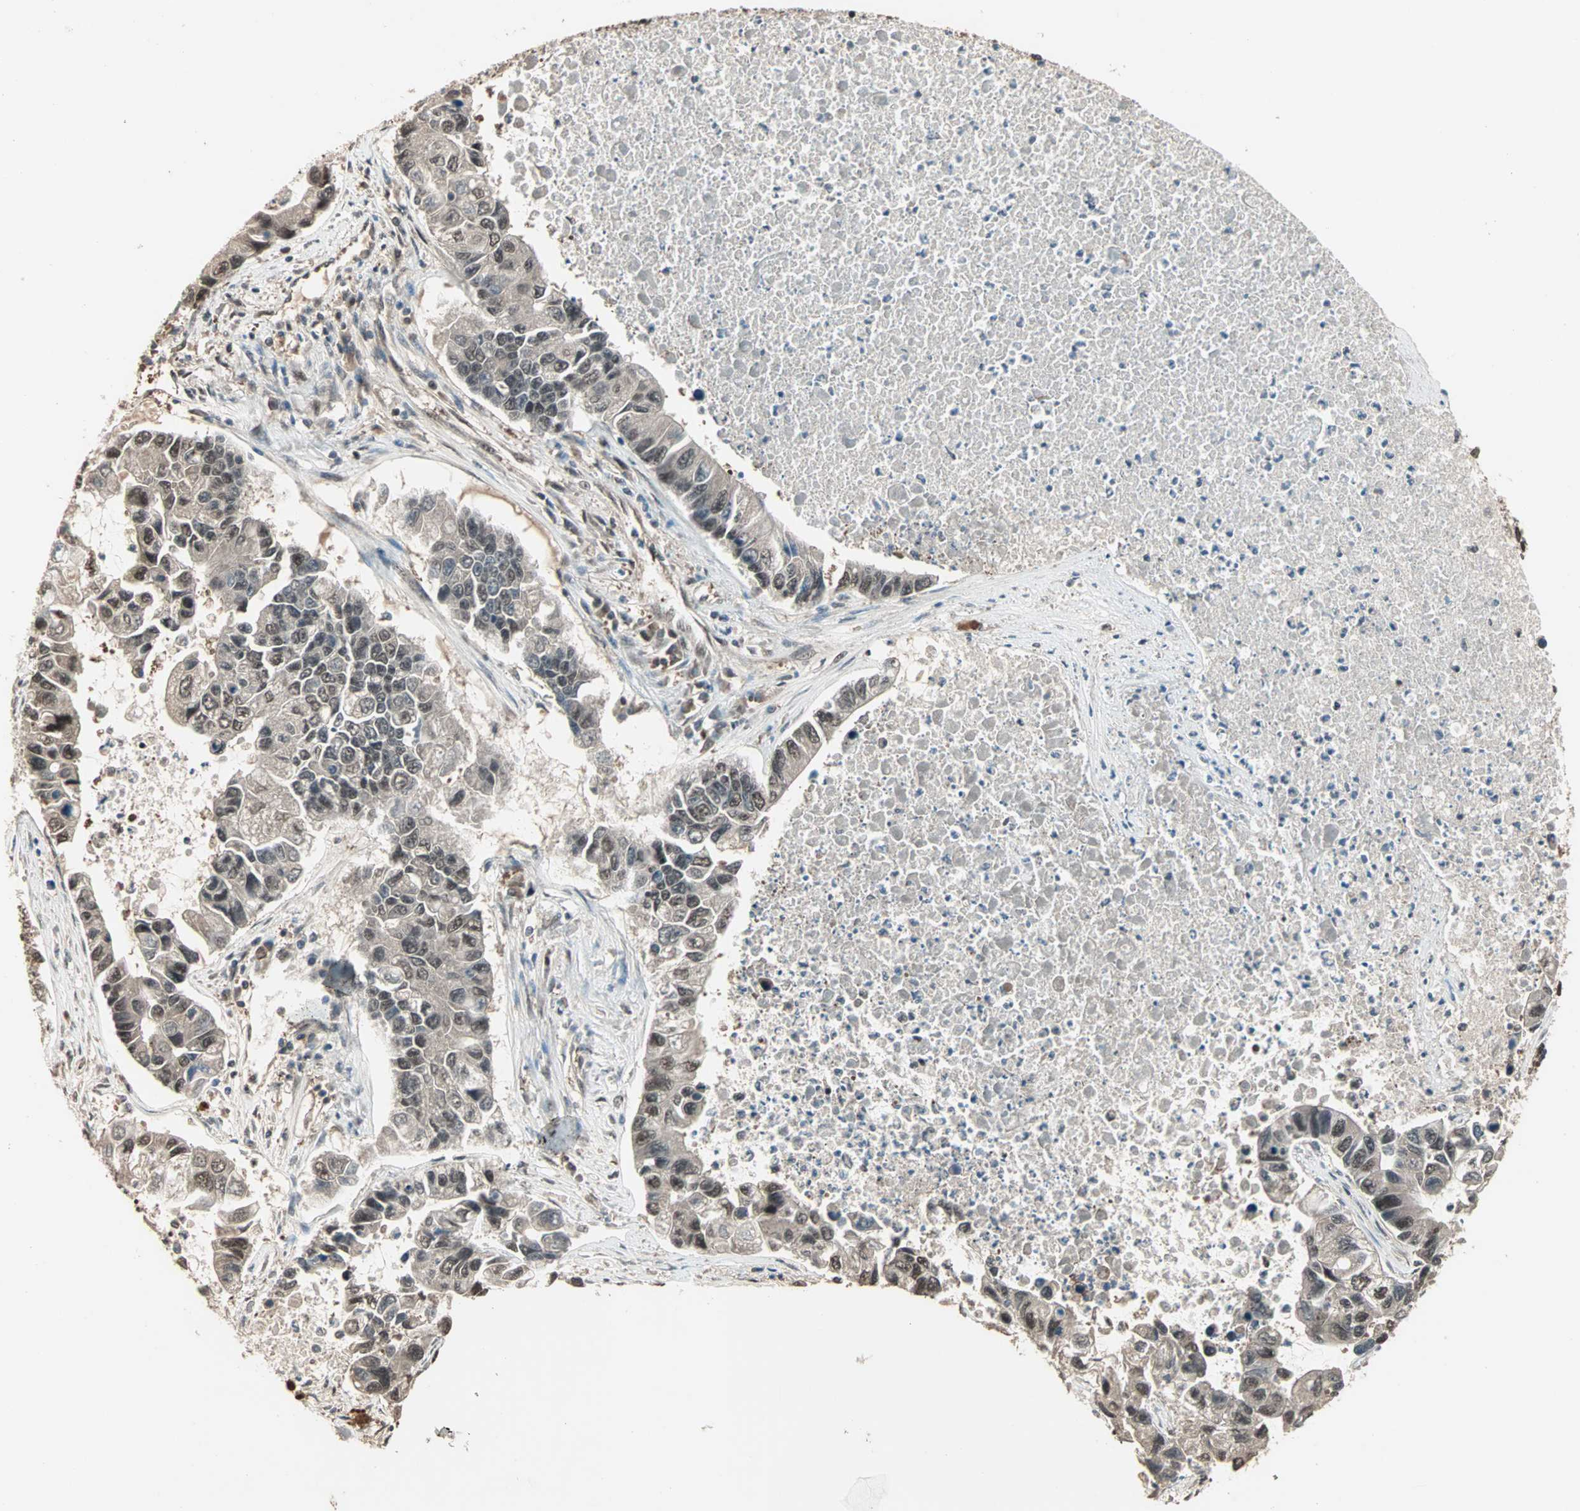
{"staining": {"intensity": "weak", "quantity": "<25%", "location": "nuclear"}, "tissue": "lung cancer", "cell_type": "Tumor cells", "image_type": "cancer", "snomed": [{"axis": "morphology", "description": "Adenocarcinoma, NOS"}, {"axis": "topography", "description": "Lung"}], "caption": "A high-resolution histopathology image shows immunohistochemistry (IHC) staining of lung cancer (adenocarcinoma), which displays no significant staining in tumor cells.", "gene": "ZNF701", "patient": {"sex": "female", "age": 51}}